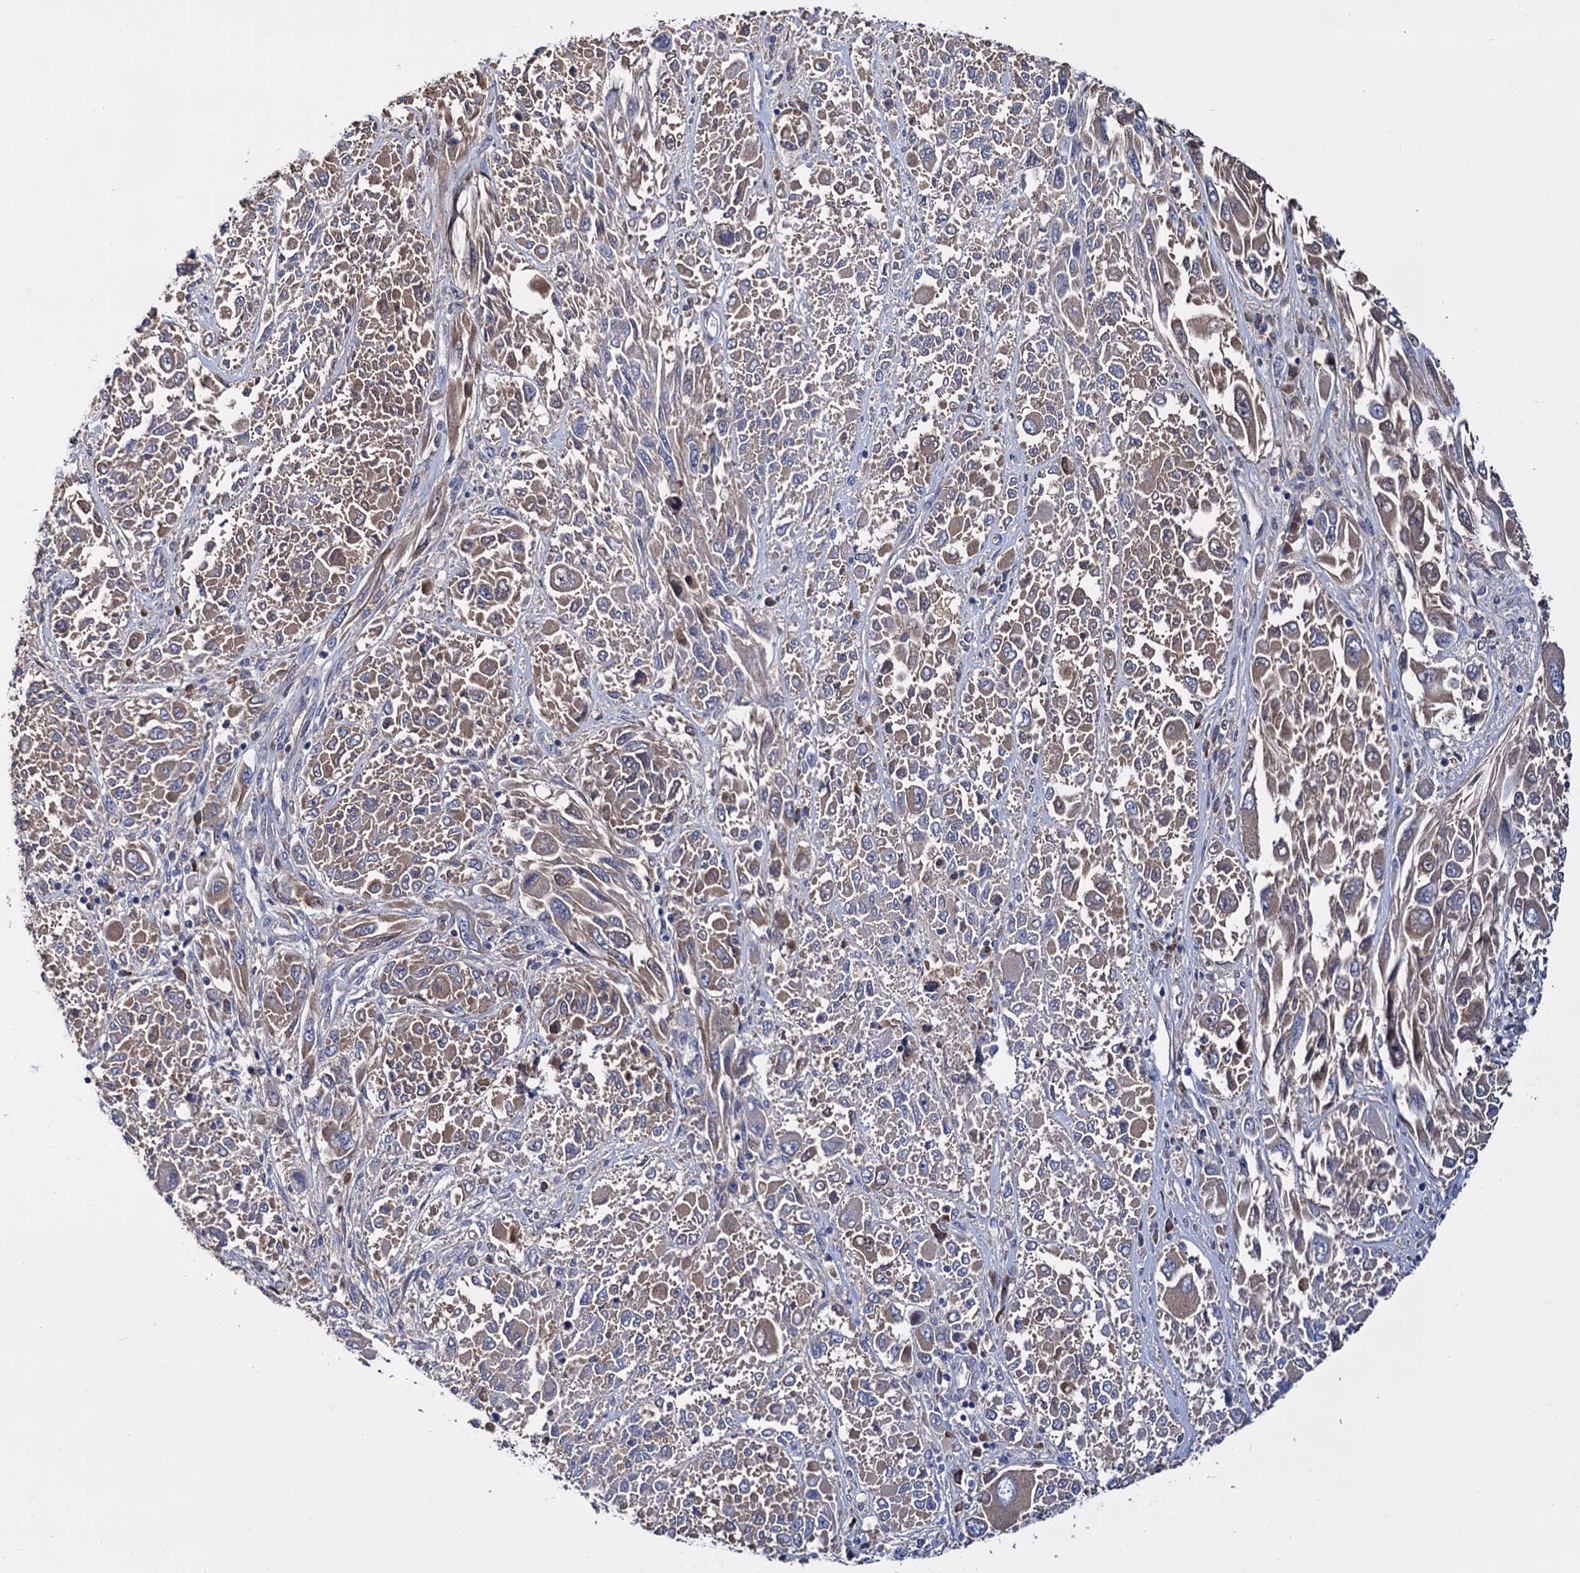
{"staining": {"intensity": "weak", "quantity": "25%-75%", "location": "cytoplasmic/membranous"}, "tissue": "melanoma", "cell_type": "Tumor cells", "image_type": "cancer", "snomed": [{"axis": "morphology", "description": "Malignant melanoma, NOS"}, {"axis": "topography", "description": "Skin"}], "caption": "A brown stain labels weak cytoplasmic/membranous staining of a protein in malignant melanoma tumor cells.", "gene": "NPAS4", "patient": {"sex": "female", "age": 91}}